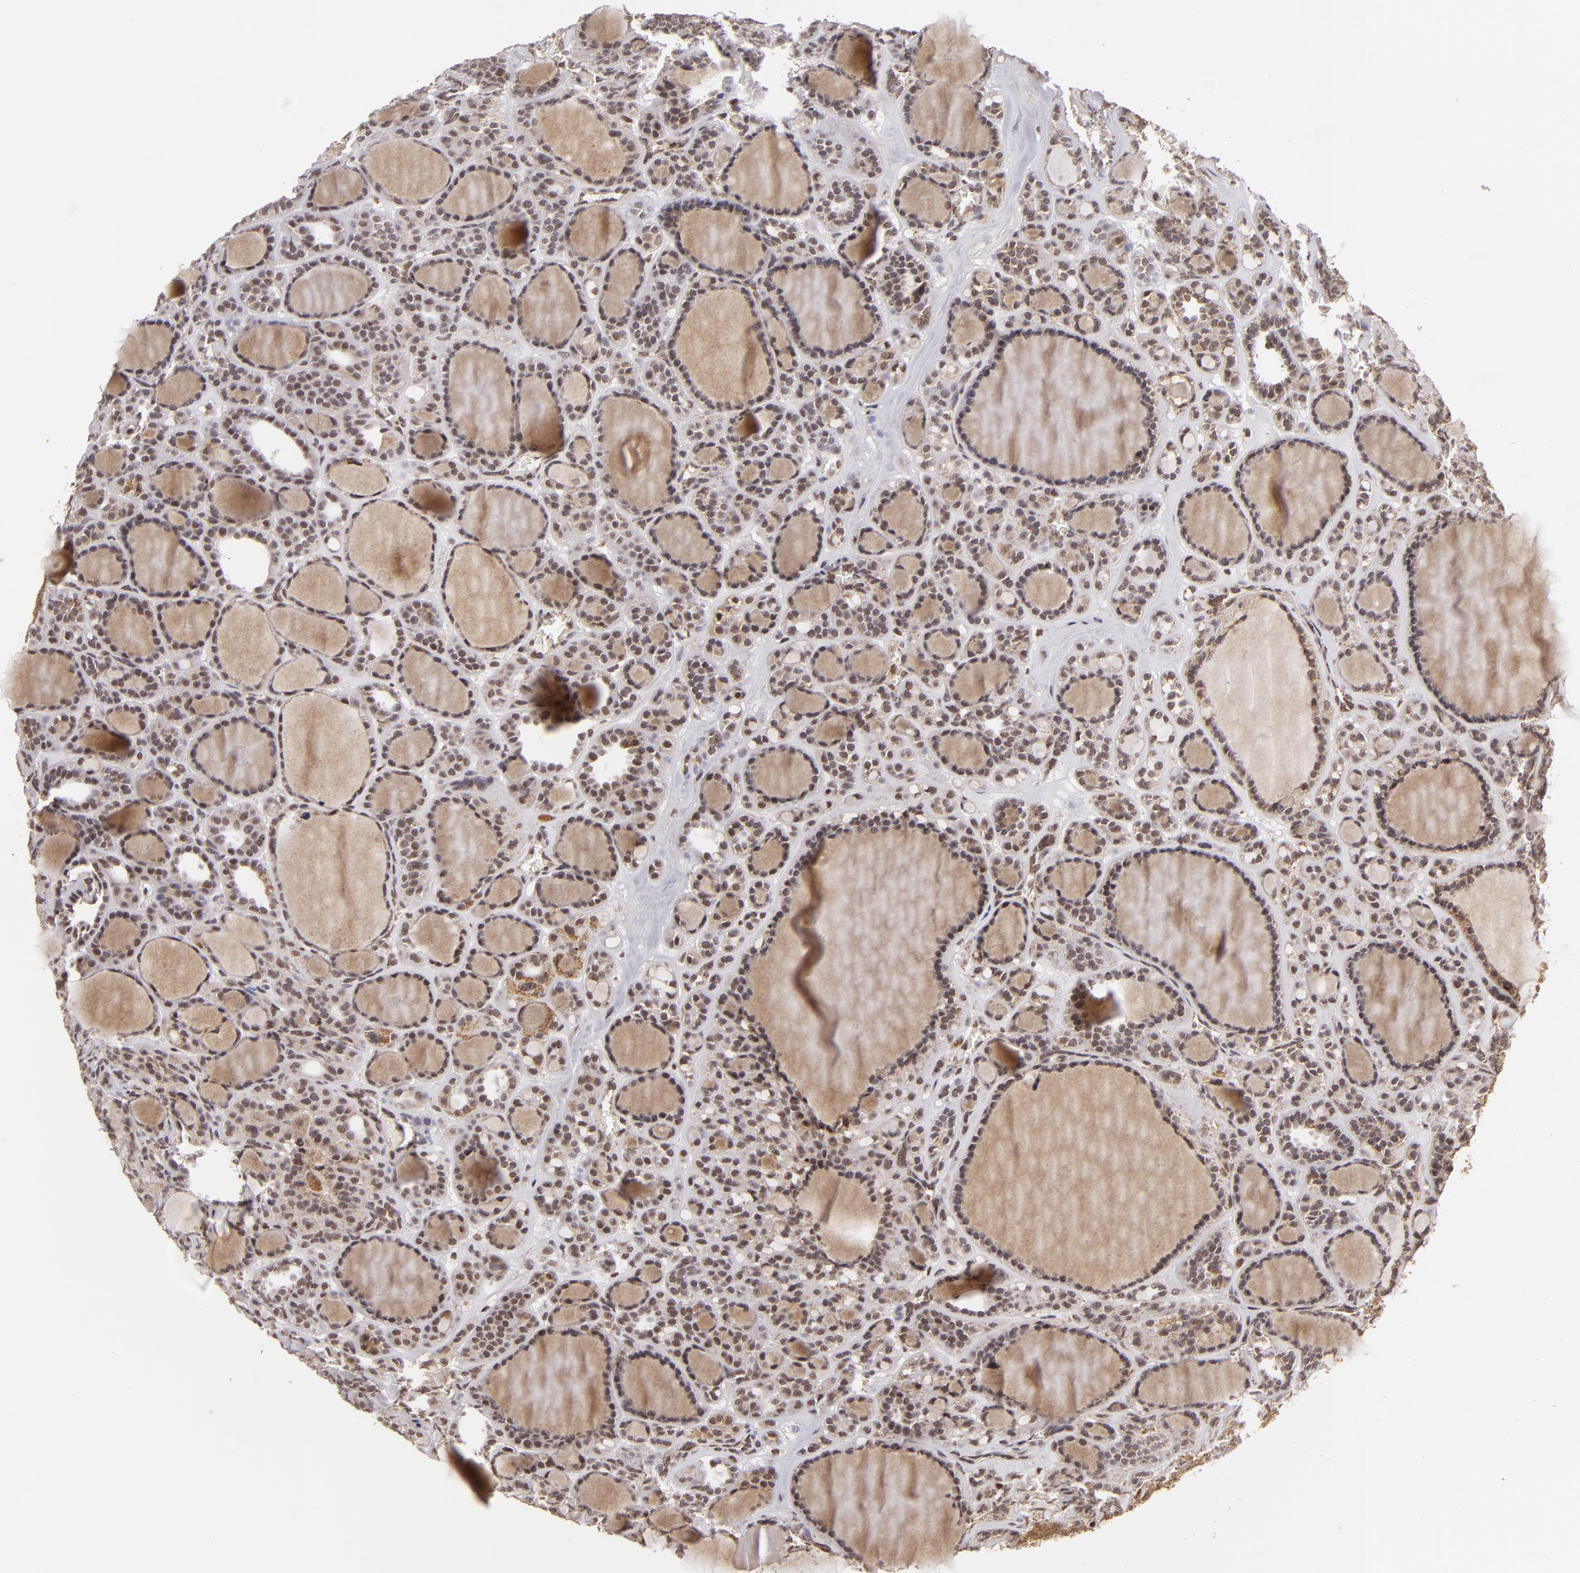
{"staining": {"intensity": "weak", "quantity": ">75%", "location": "nuclear"}, "tissue": "thyroid cancer", "cell_type": "Tumor cells", "image_type": "cancer", "snomed": [{"axis": "morphology", "description": "Follicular adenoma carcinoma, NOS"}, {"axis": "topography", "description": "Thyroid gland"}], "caption": "DAB (3,3'-diaminobenzidine) immunohistochemical staining of human thyroid cancer exhibits weak nuclear protein staining in approximately >75% of tumor cells.", "gene": "MXD1", "patient": {"sex": "female", "age": 71}}